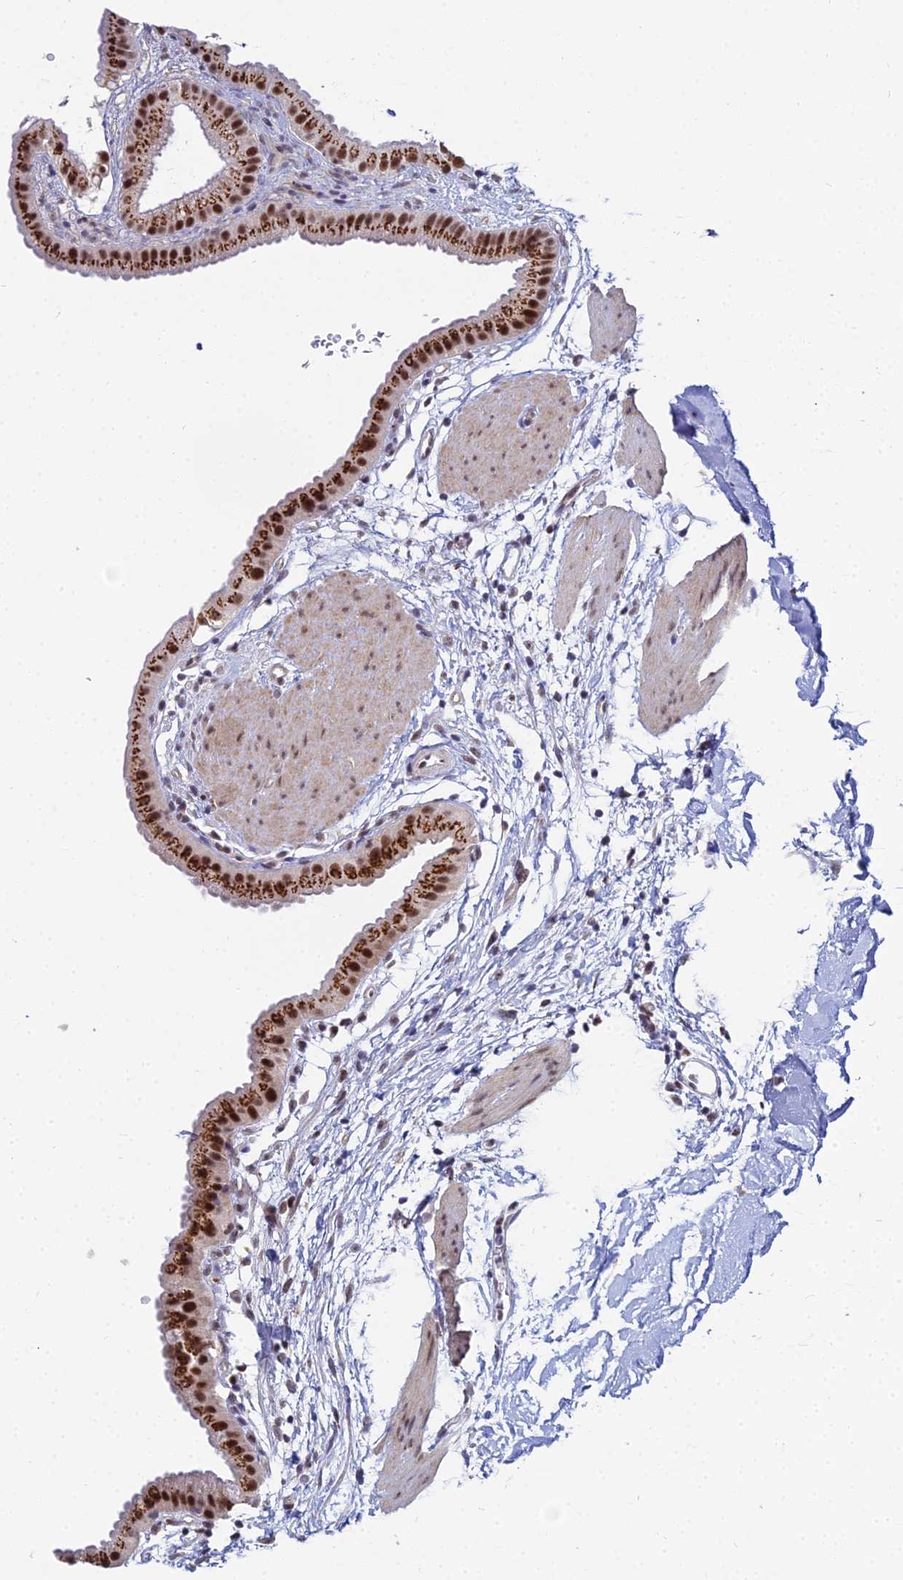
{"staining": {"intensity": "strong", "quantity": ">75%", "location": "cytoplasmic/membranous,nuclear"}, "tissue": "gallbladder", "cell_type": "Glandular cells", "image_type": "normal", "snomed": [{"axis": "morphology", "description": "Normal tissue, NOS"}, {"axis": "topography", "description": "Gallbladder"}], "caption": "This micrograph shows normal gallbladder stained with IHC to label a protein in brown. The cytoplasmic/membranous,nuclear of glandular cells show strong positivity for the protein. Nuclei are counter-stained blue.", "gene": "THOC3", "patient": {"sex": "female", "age": 64}}